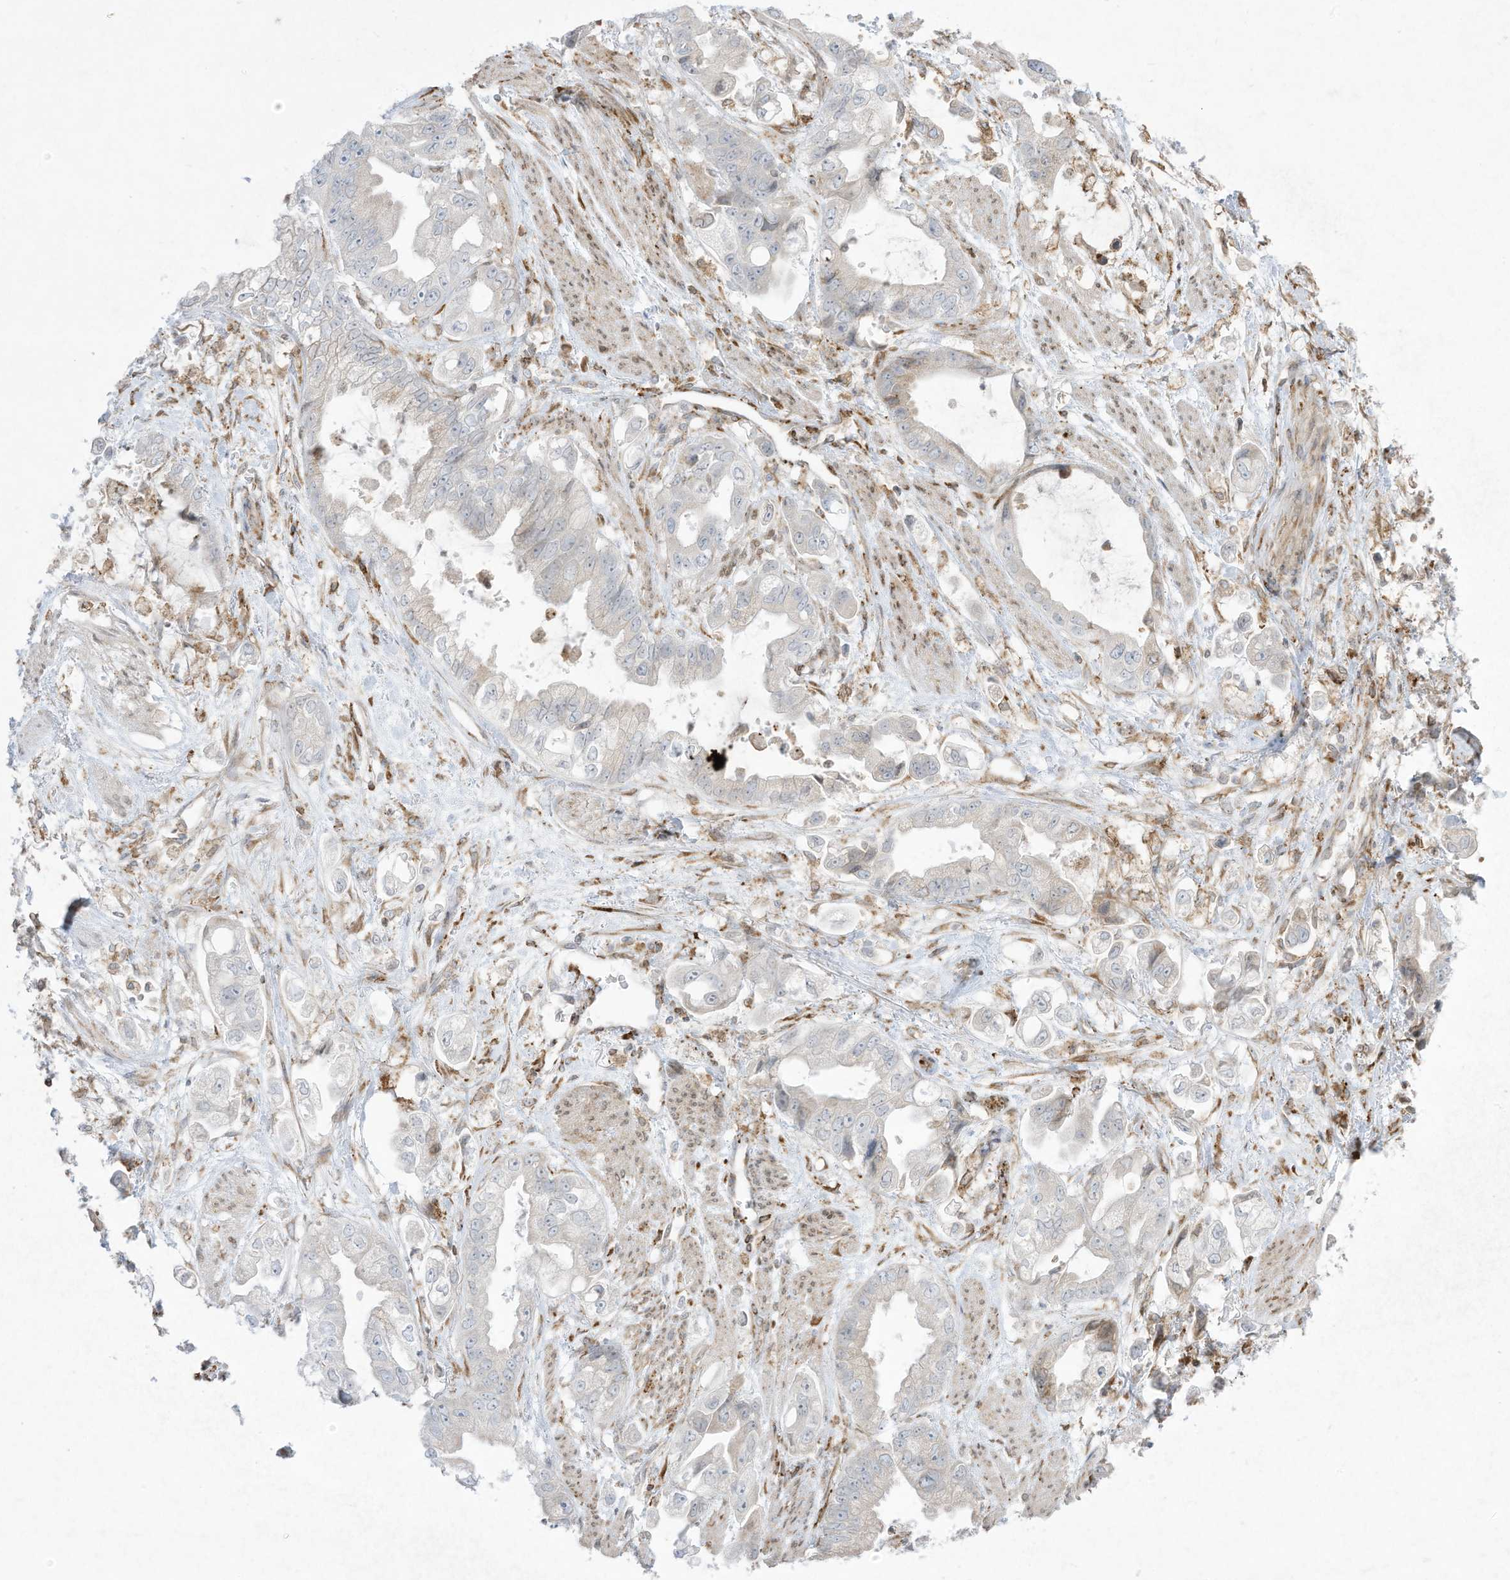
{"staining": {"intensity": "negative", "quantity": "none", "location": "none"}, "tissue": "stomach cancer", "cell_type": "Tumor cells", "image_type": "cancer", "snomed": [{"axis": "morphology", "description": "Adenocarcinoma, NOS"}, {"axis": "topography", "description": "Stomach"}], "caption": "IHC of stomach cancer shows no staining in tumor cells. (DAB (3,3'-diaminobenzidine) IHC with hematoxylin counter stain).", "gene": "PTK6", "patient": {"sex": "male", "age": 62}}